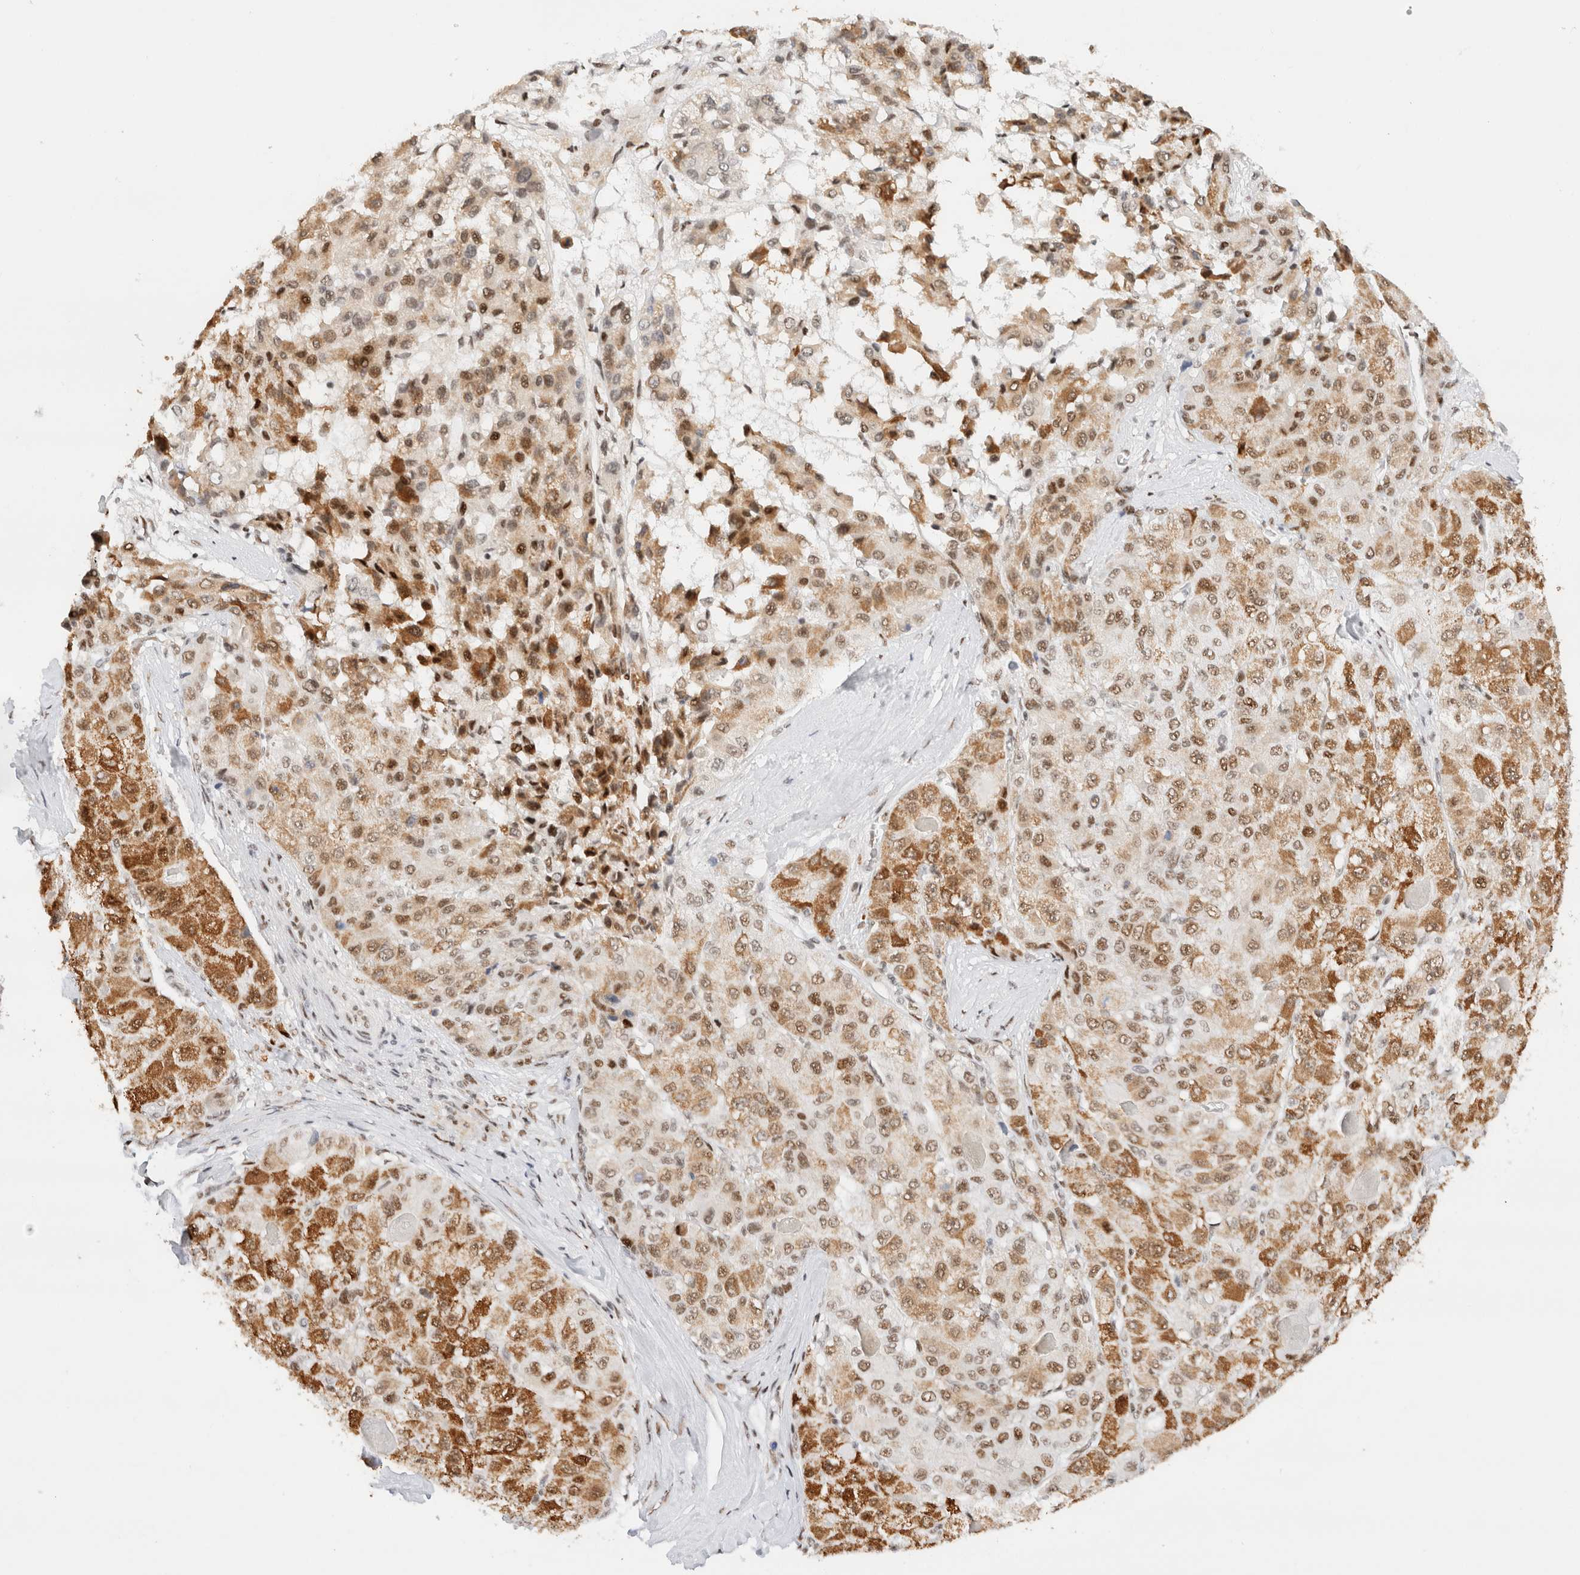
{"staining": {"intensity": "moderate", "quantity": ">75%", "location": "cytoplasmic/membranous,nuclear"}, "tissue": "liver cancer", "cell_type": "Tumor cells", "image_type": "cancer", "snomed": [{"axis": "morphology", "description": "Carcinoma, Hepatocellular, NOS"}, {"axis": "topography", "description": "Liver"}], "caption": "Human liver cancer stained with a protein marker exhibits moderate staining in tumor cells.", "gene": "ZNF282", "patient": {"sex": "male", "age": 80}}